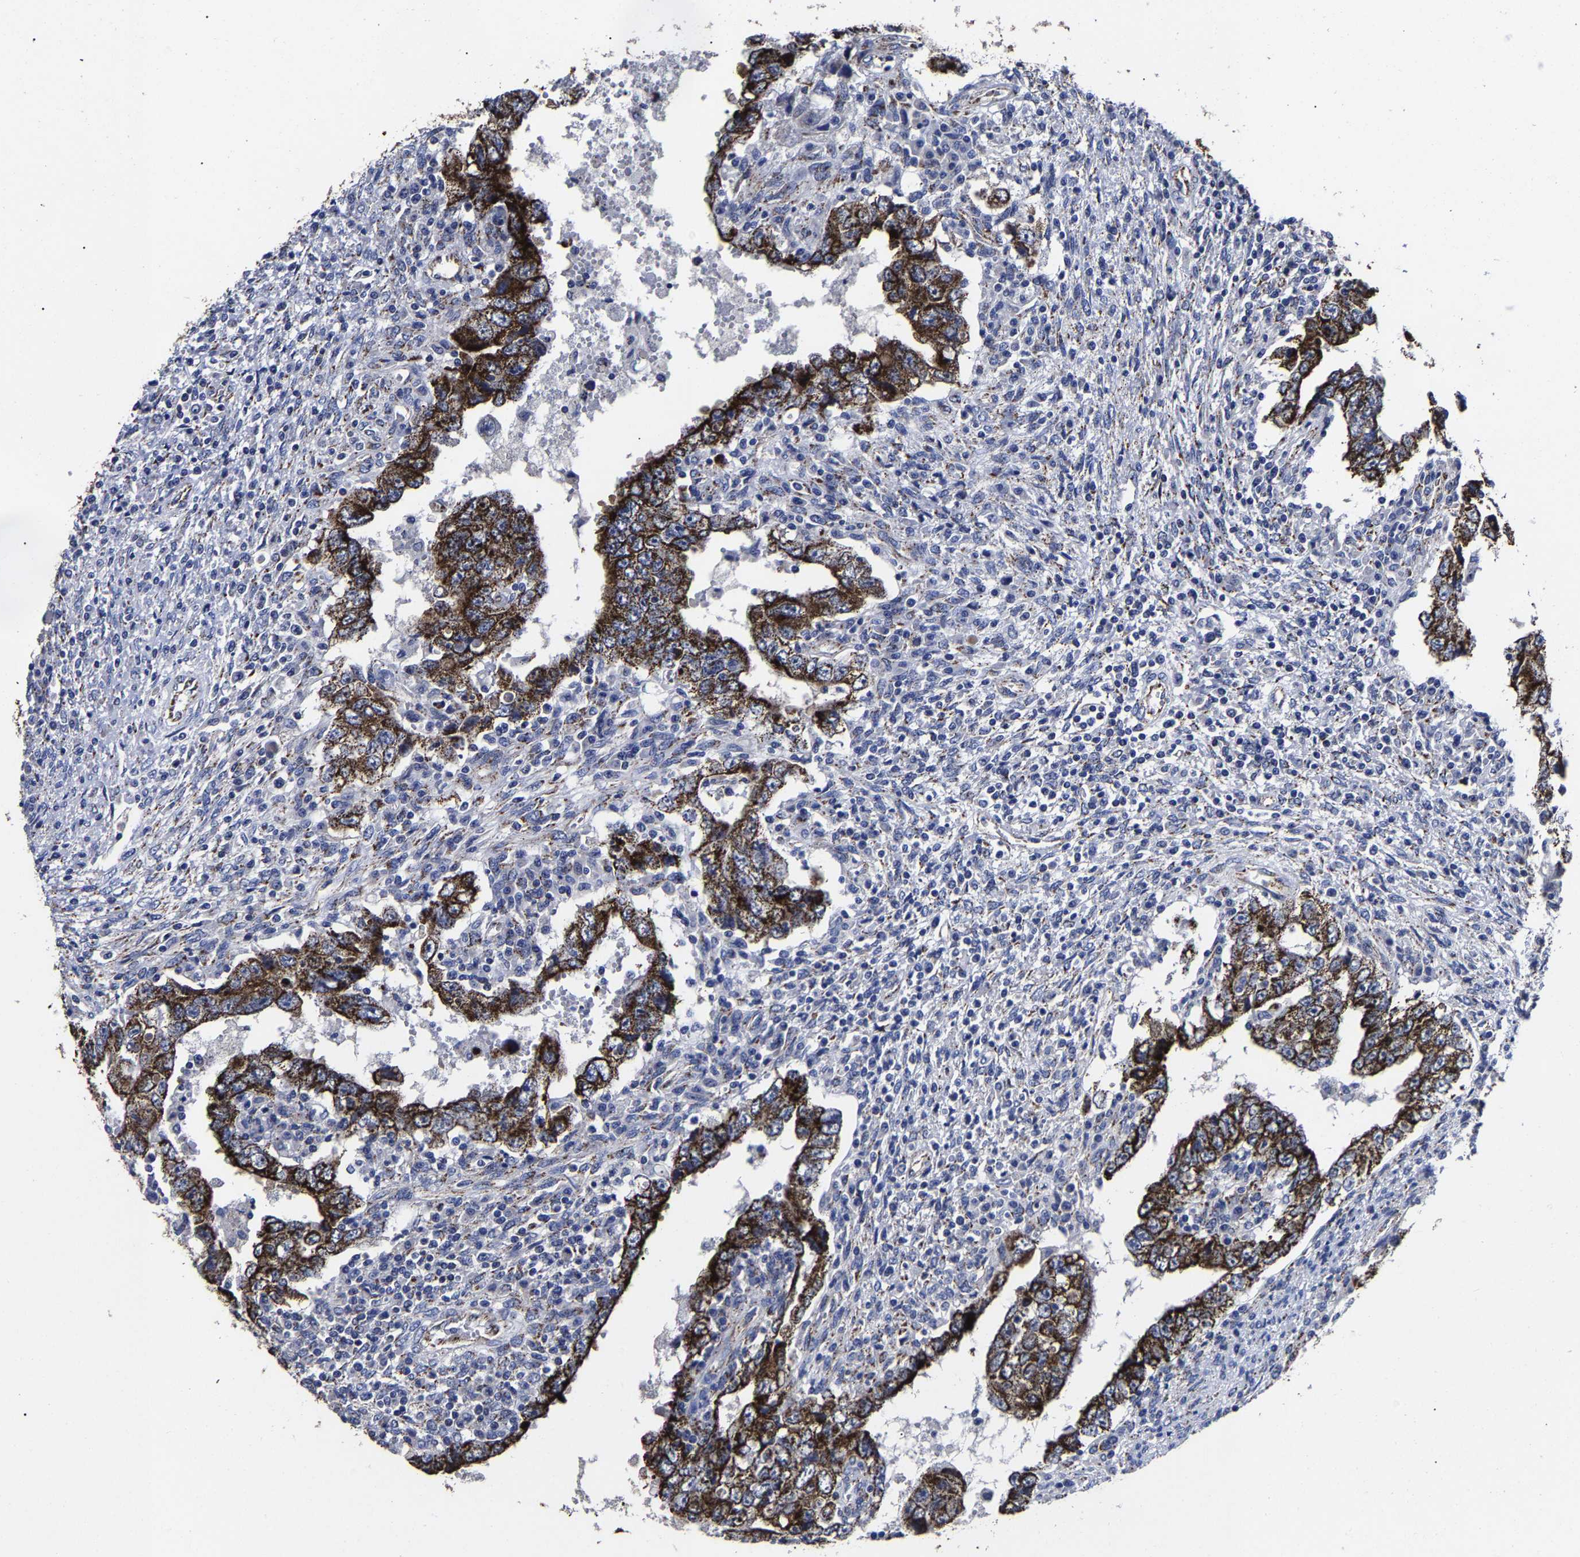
{"staining": {"intensity": "strong", "quantity": ">75%", "location": "cytoplasmic/membranous"}, "tissue": "testis cancer", "cell_type": "Tumor cells", "image_type": "cancer", "snomed": [{"axis": "morphology", "description": "Carcinoma, Embryonal, NOS"}, {"axis": "topography", "description": "Testis"}], "caption": "Tumor cells reveal strong cytoplasmic/membranous positivity in about >75% of cells in testis cancer (embryonal carcinoma).", "gene": "AASS", "patient": {"sex": "male", "age": 26}}